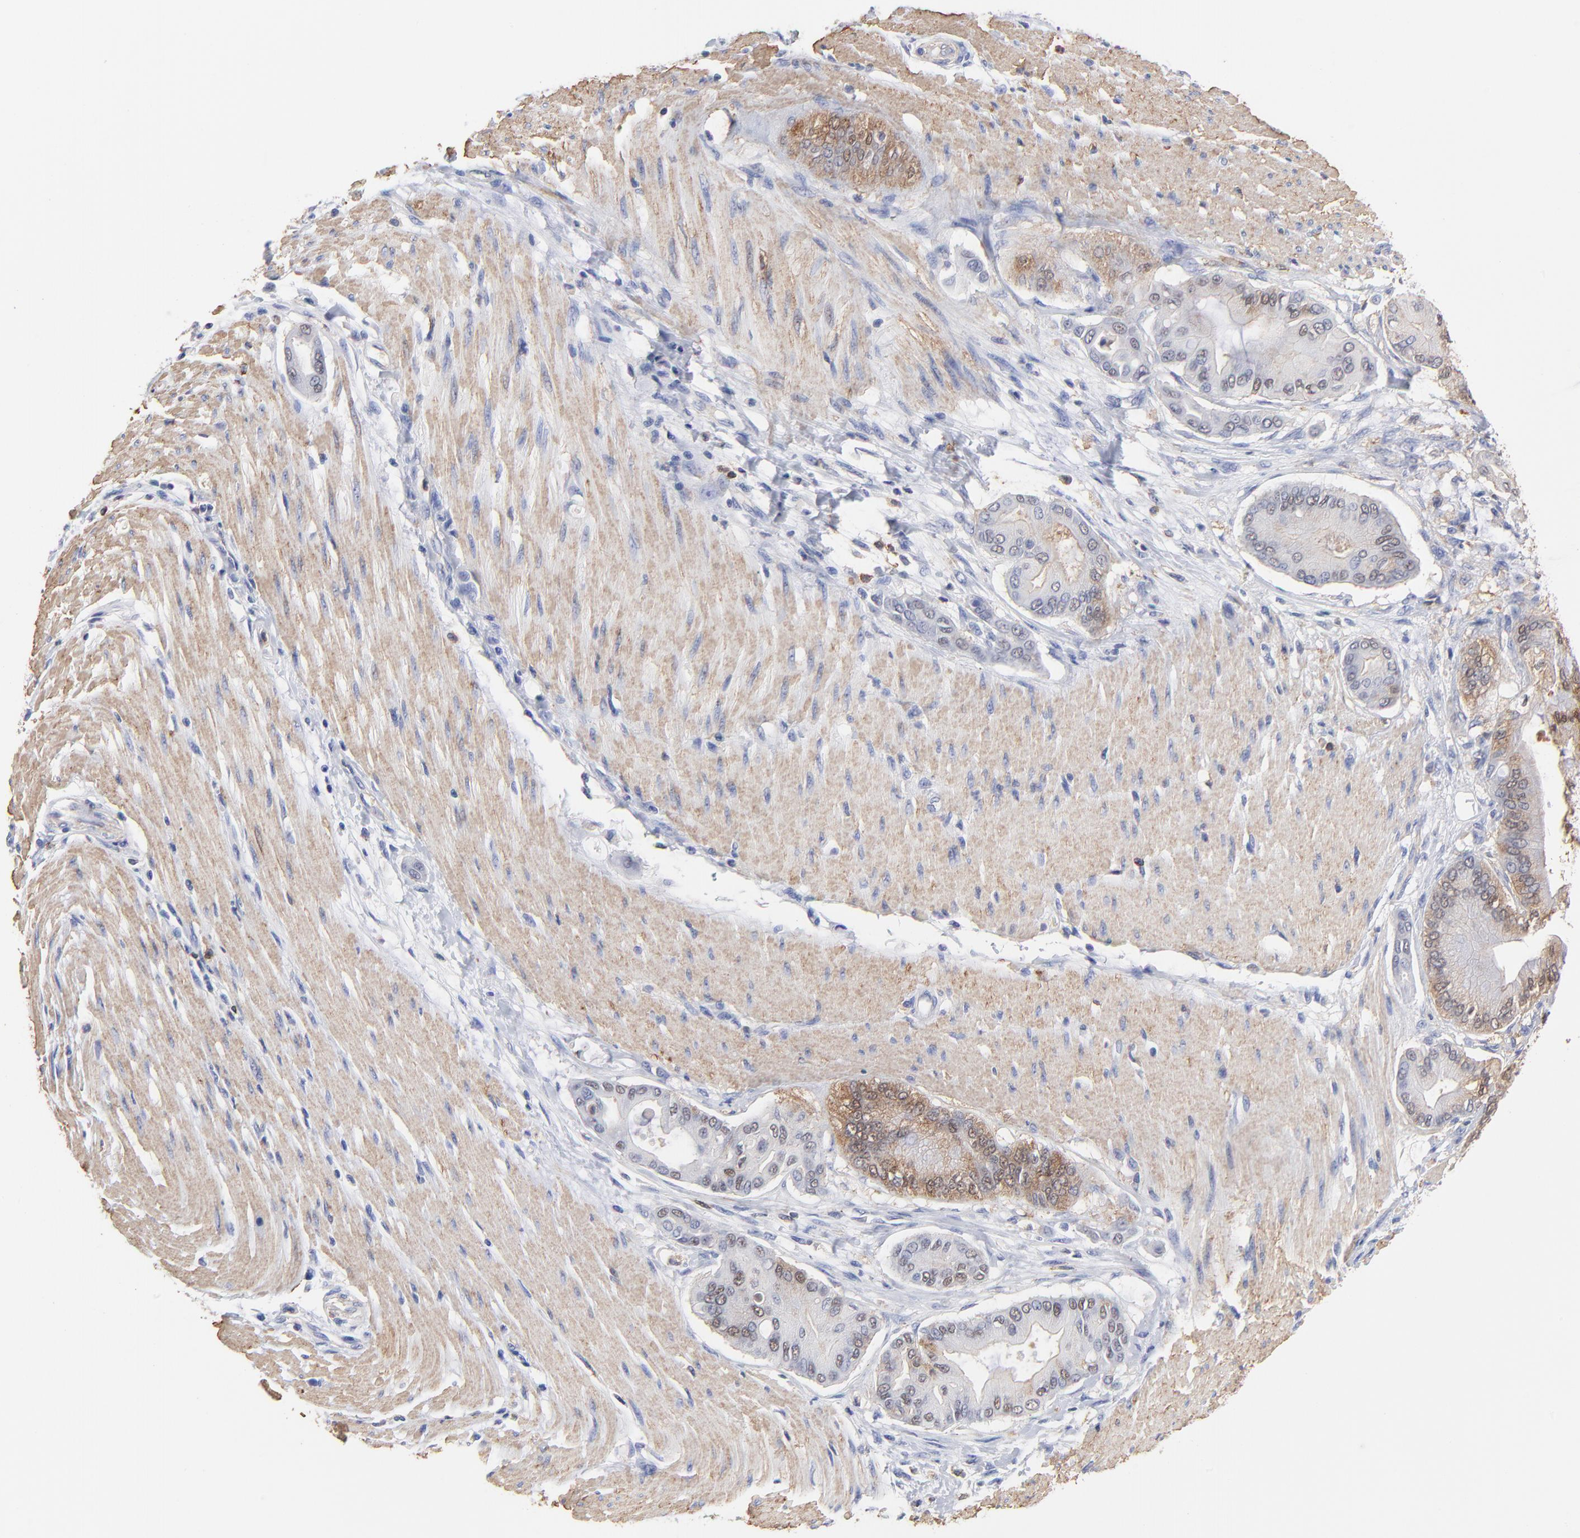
{"staining": {"intensity": "moderate", "quantity": "25%-75%", "location": "cytoplasmic/membranous"}, "tissue": "pancreatic cancer", "cell_type": "Tumor cells", "image_type": "cancer", "snomed": [{"axis": "morphology", "description": "Adenocarcinoma, NOS"}, {"axis": "morphology", "description": "Adenocarcinoma, metastatic, NOS"}, {"axis": "topography", "description": "Lymph node"}, {"axis": "topography", "description": "Pancreas"}, {"axis": "topography", "description": "Duodenum"}], "caption": "Brown immunohistochemical staining in human pancreatic cancer (adenocarcinoma) demonstrates moderate cytoplasmic/membranous staining in approximately 25%-75% of tumor cells.", "gene": "ASL", "patient": {"sex": "female", "age": 64}}